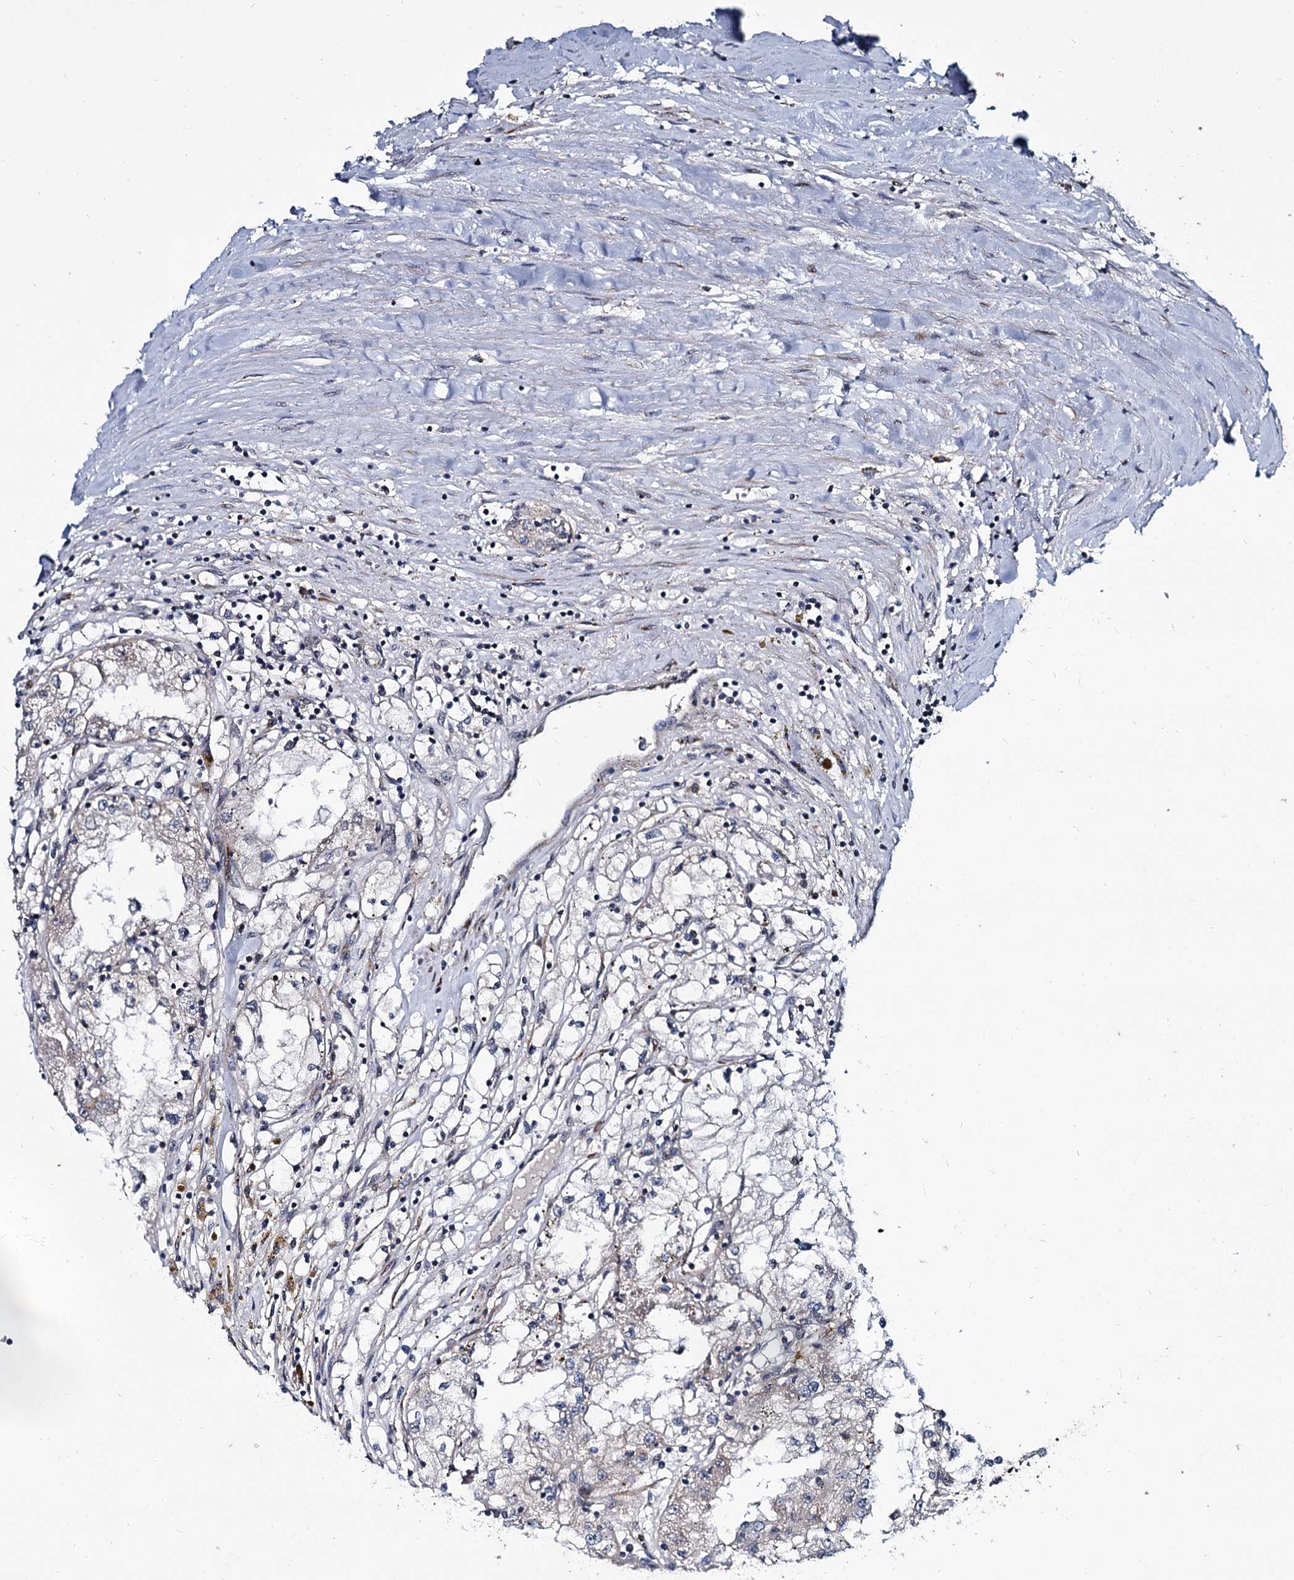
{"staining": {"intensity": "negative", "quantity": "none", "location": "none"}, "tissue": "renal cancer", "cell_type": "Tumor cells", "image_type": "cancer", "snomed": [{"axis": "morphology", "description": "Adenocarcinoma, NOS"}, {"axis": "topography", "description": "Kidney"}], "caption": "Tumor cells are negative for protein expression in human adenocarcinoma (renal).", "gene": "ARHGAP42", "patient": {"sex": "male", "age": 56}}